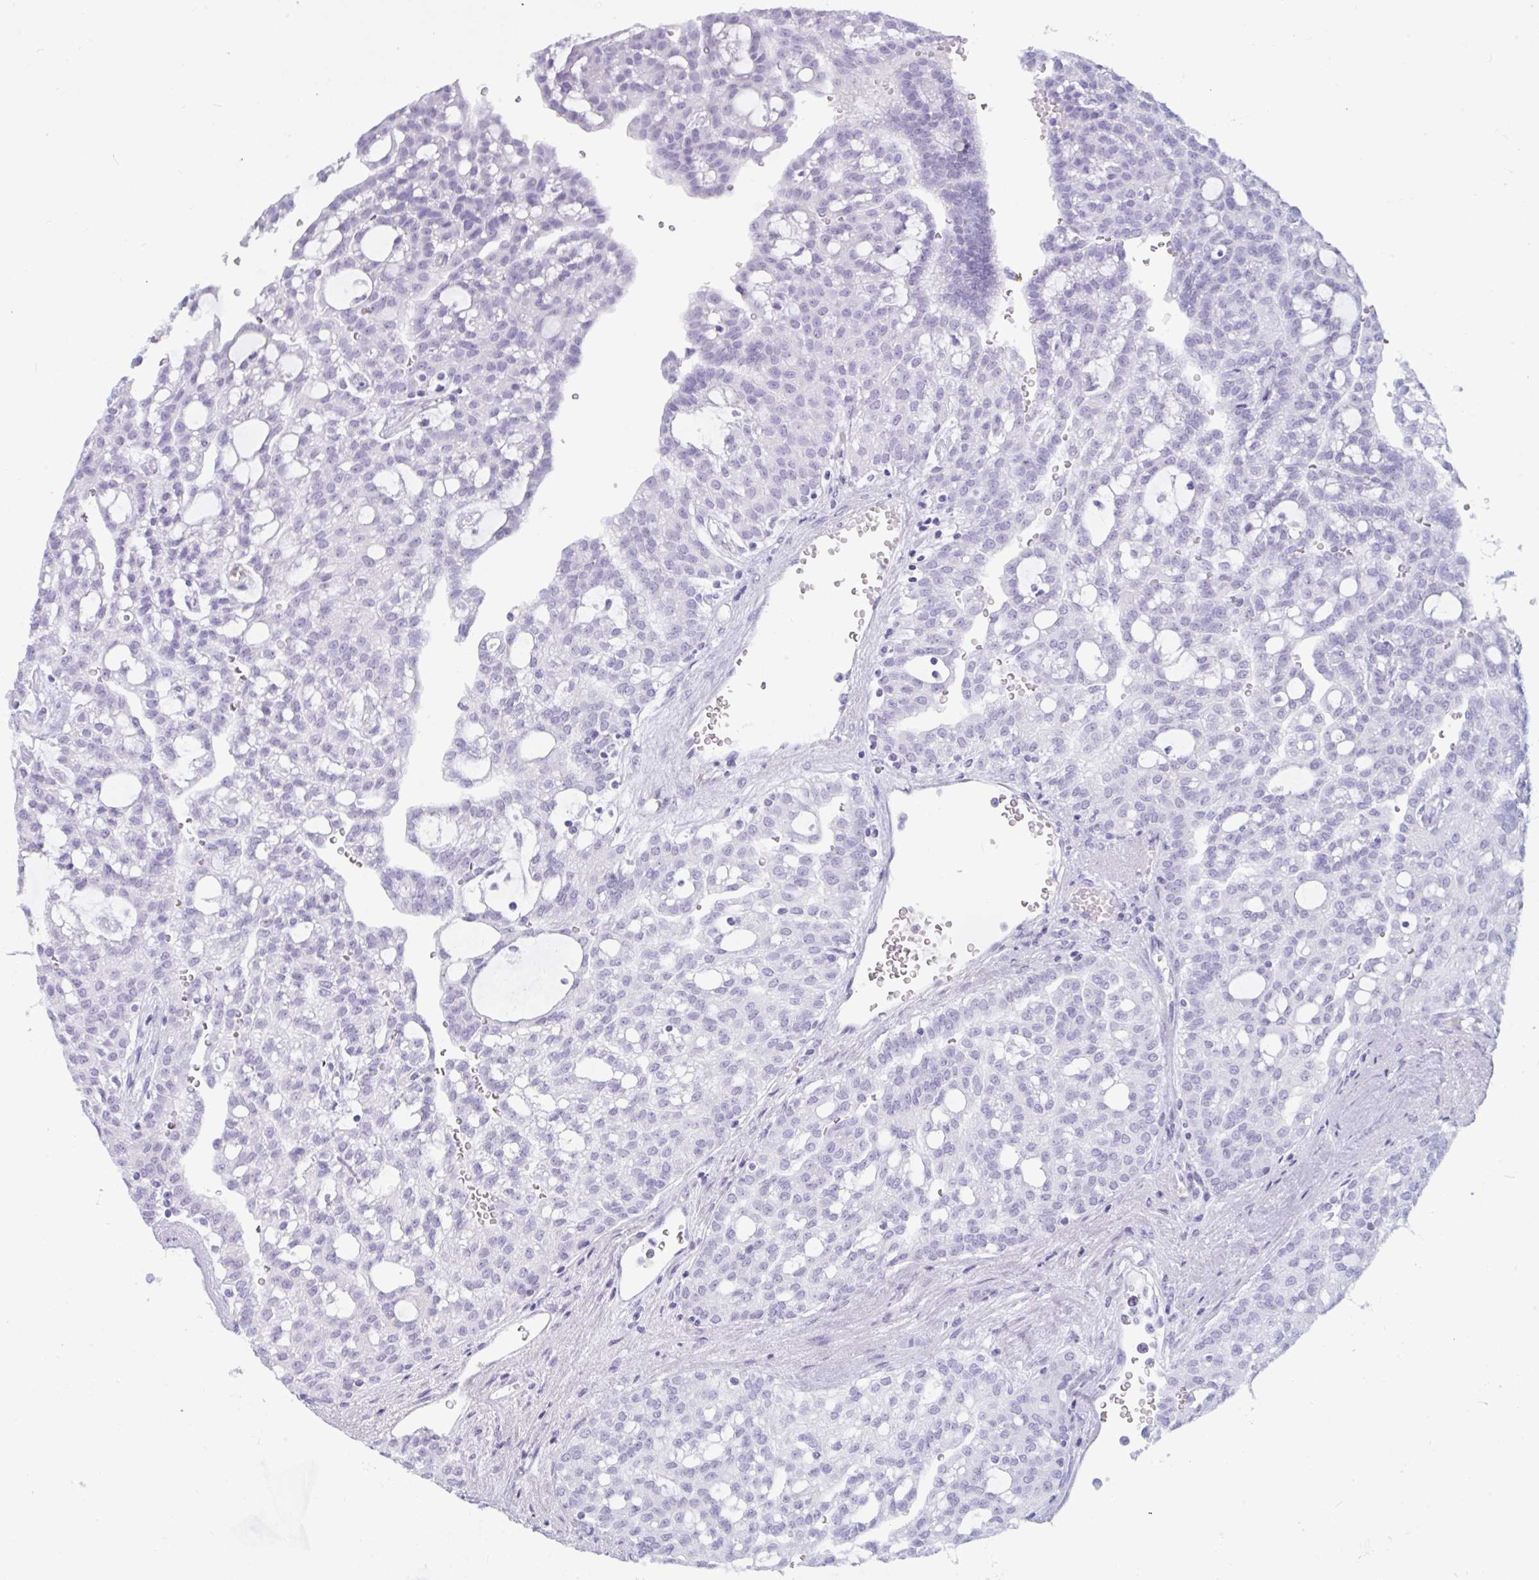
{"staining": {"intensity": "negative", "quantity": "none", "location": "none"}, "tissue": "renal cancer", "cell_type": "Tumor cells", "image_type": "cancer", "snomed": [{"axis": "morphology", "description": "Adenocarcinoma, NOS"}, {"axis": "topography", "description": "Kidney"}], "caption": "There is no significant expression in tumor cells of renal cancer.", "gene": "BBS10", "patient": {"sex": "male", "age": 63}}